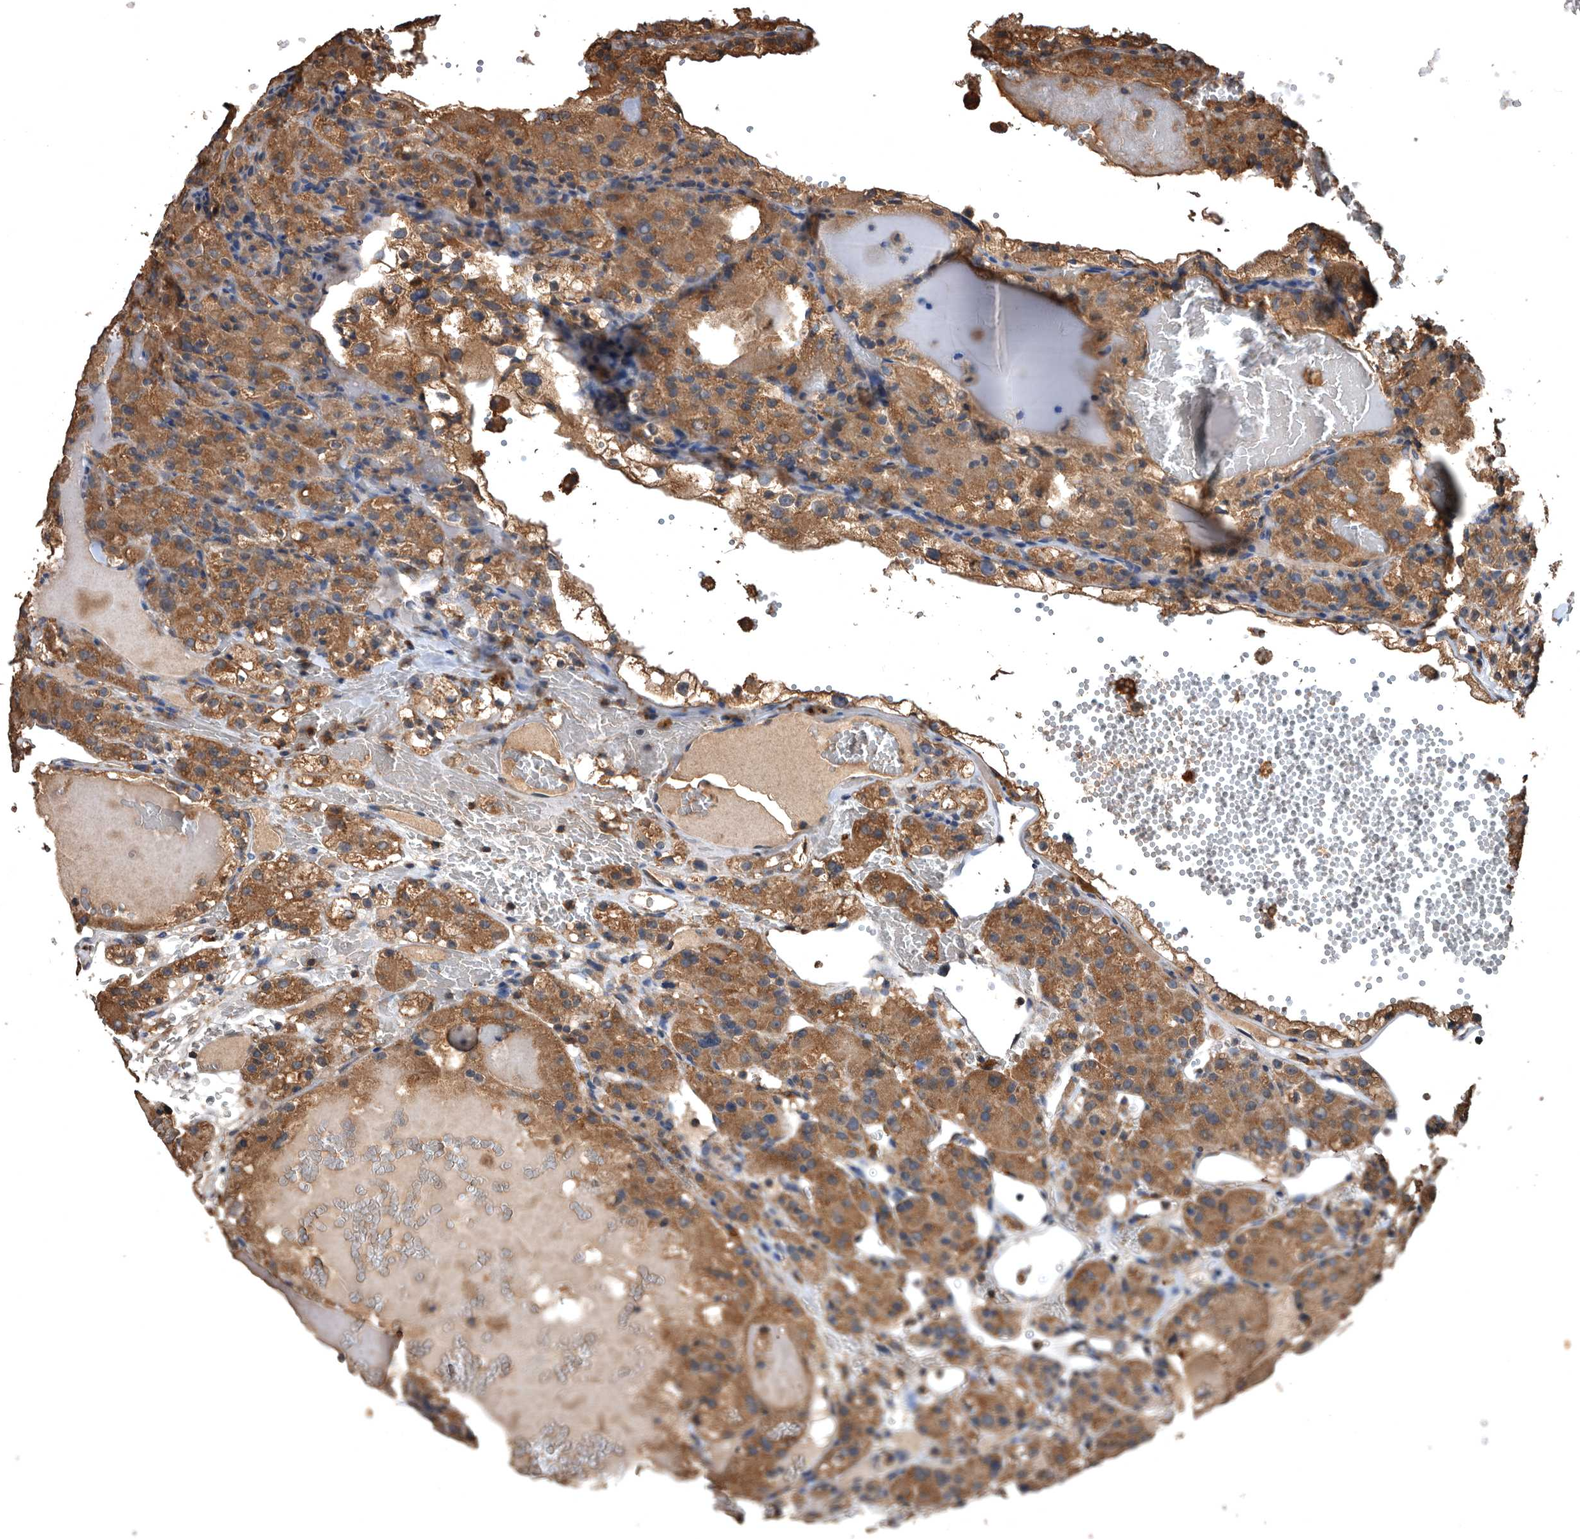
{"staining": {"intensity": "strong", "quantity": ">75%", "location": "cytoplasmic/membranous"}, "tissue": "renal cancer", "cell_type": "Tumor cells", "image_type": "cancer", "snomed": [{"axis": "morphology", "description": "Normal tissue, NOS"}, {"axis": "morphology", "description": "Adenocarcinoma, NOS"}, {"axis": "topography", "description": "Kidney"}], "caption": "Immunohistochemical staining of human renal cancer demonstrates high levels of strong cytoplasmic/membranous expression in approximately >75% of tumor cells. (DAB IHC with brightfield microscopy, high magnification).", "gene": "NRBP1", "patient": {"sex": "male", "age": 61}}